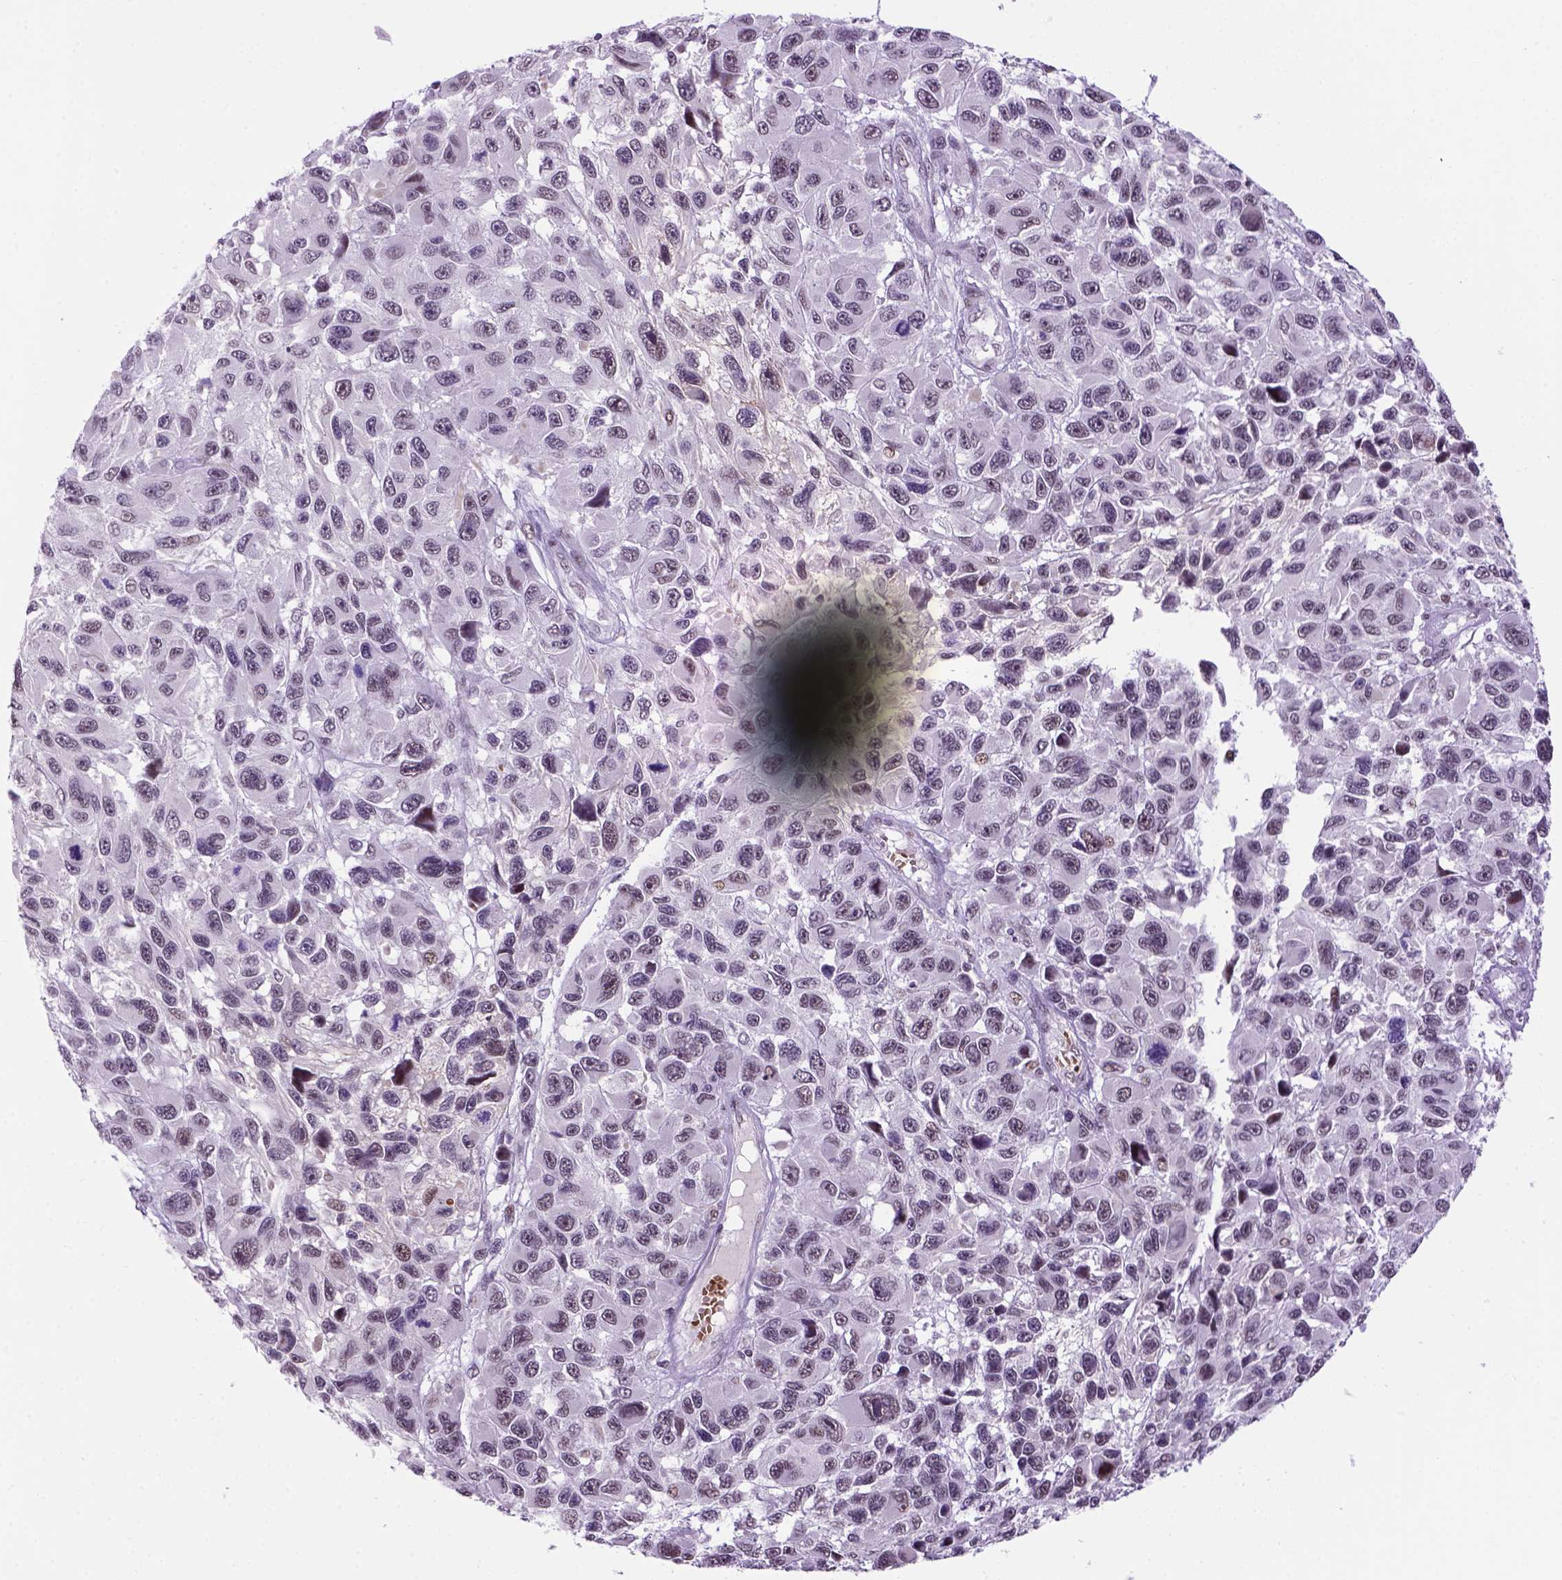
{"staining": {"intensity": "negative", "quantity": "none", "location": "none"}, "tissue": "melanoma", "cell_type": "Tumor cells", "image_type": "cancer", "snomed": [{"axis": "morphology", "description": "Malignant melanoma, NOS"}, {"axis": "topography", "description": "Skin"}], "caption": "Immunohistochemistry photomicrograph of malignant melanoma stained for a protein (brown), which exhibits no positivity in tumor cells.", "gene": "TBPL1", "patient": {"sex": "male", "age": 53}}